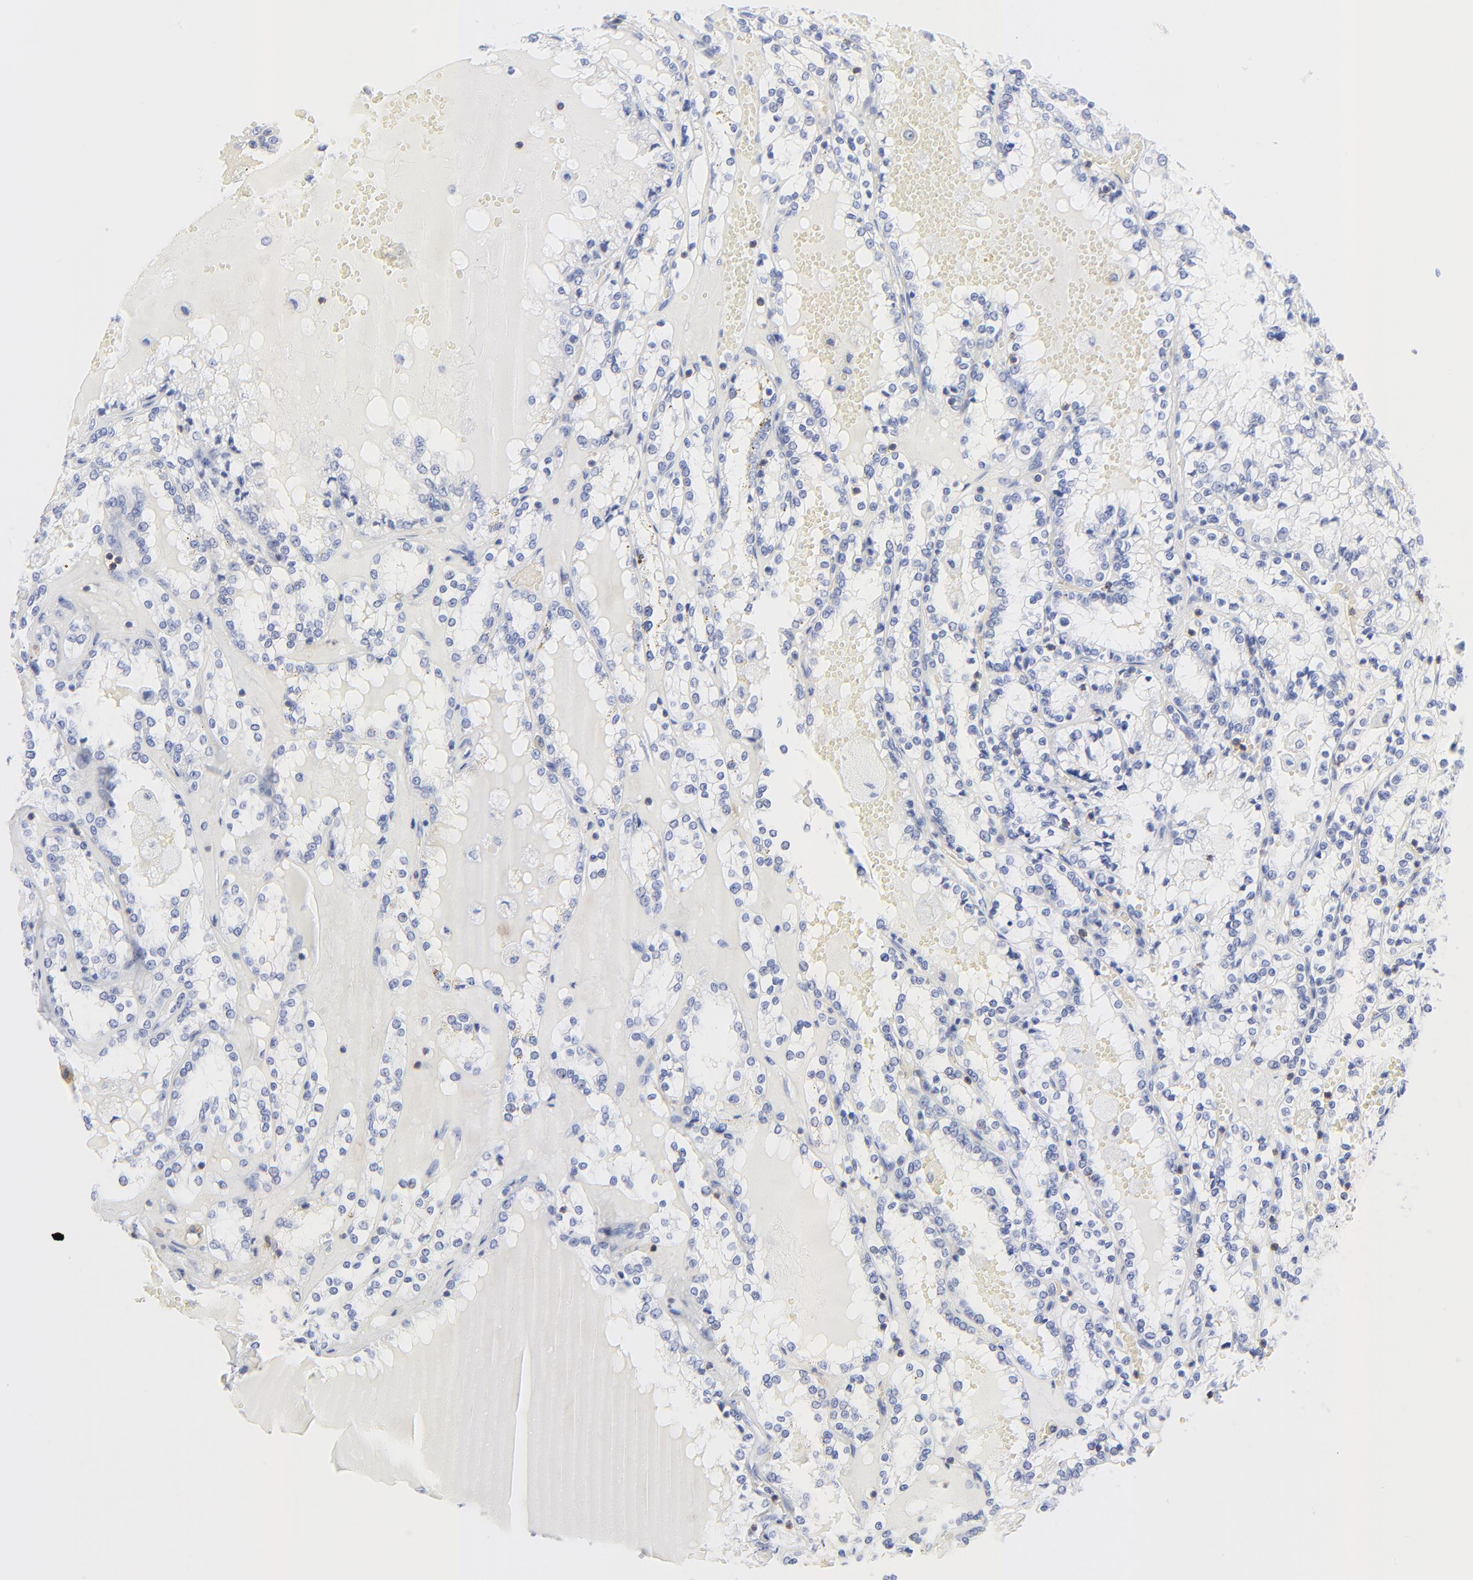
{"staining": {"intensity": "negative", "quantity": "none", "location": "none"}, "tissue": "renal cancer", "cell_type": "Tumor cells", "image_type": "cancer", "snomed": [{"axis": "morphology", "description": "Adenocarcinoma, NOS"}, {"axis": "topography", "description": "Kidney"}], "caption": "Photomicrograph shows no protein expression in tumor cells of renal cancer (adenocarcinoma) tissue.", "gene": "LCK", "patient": {"sex": "female", "age": 56}}